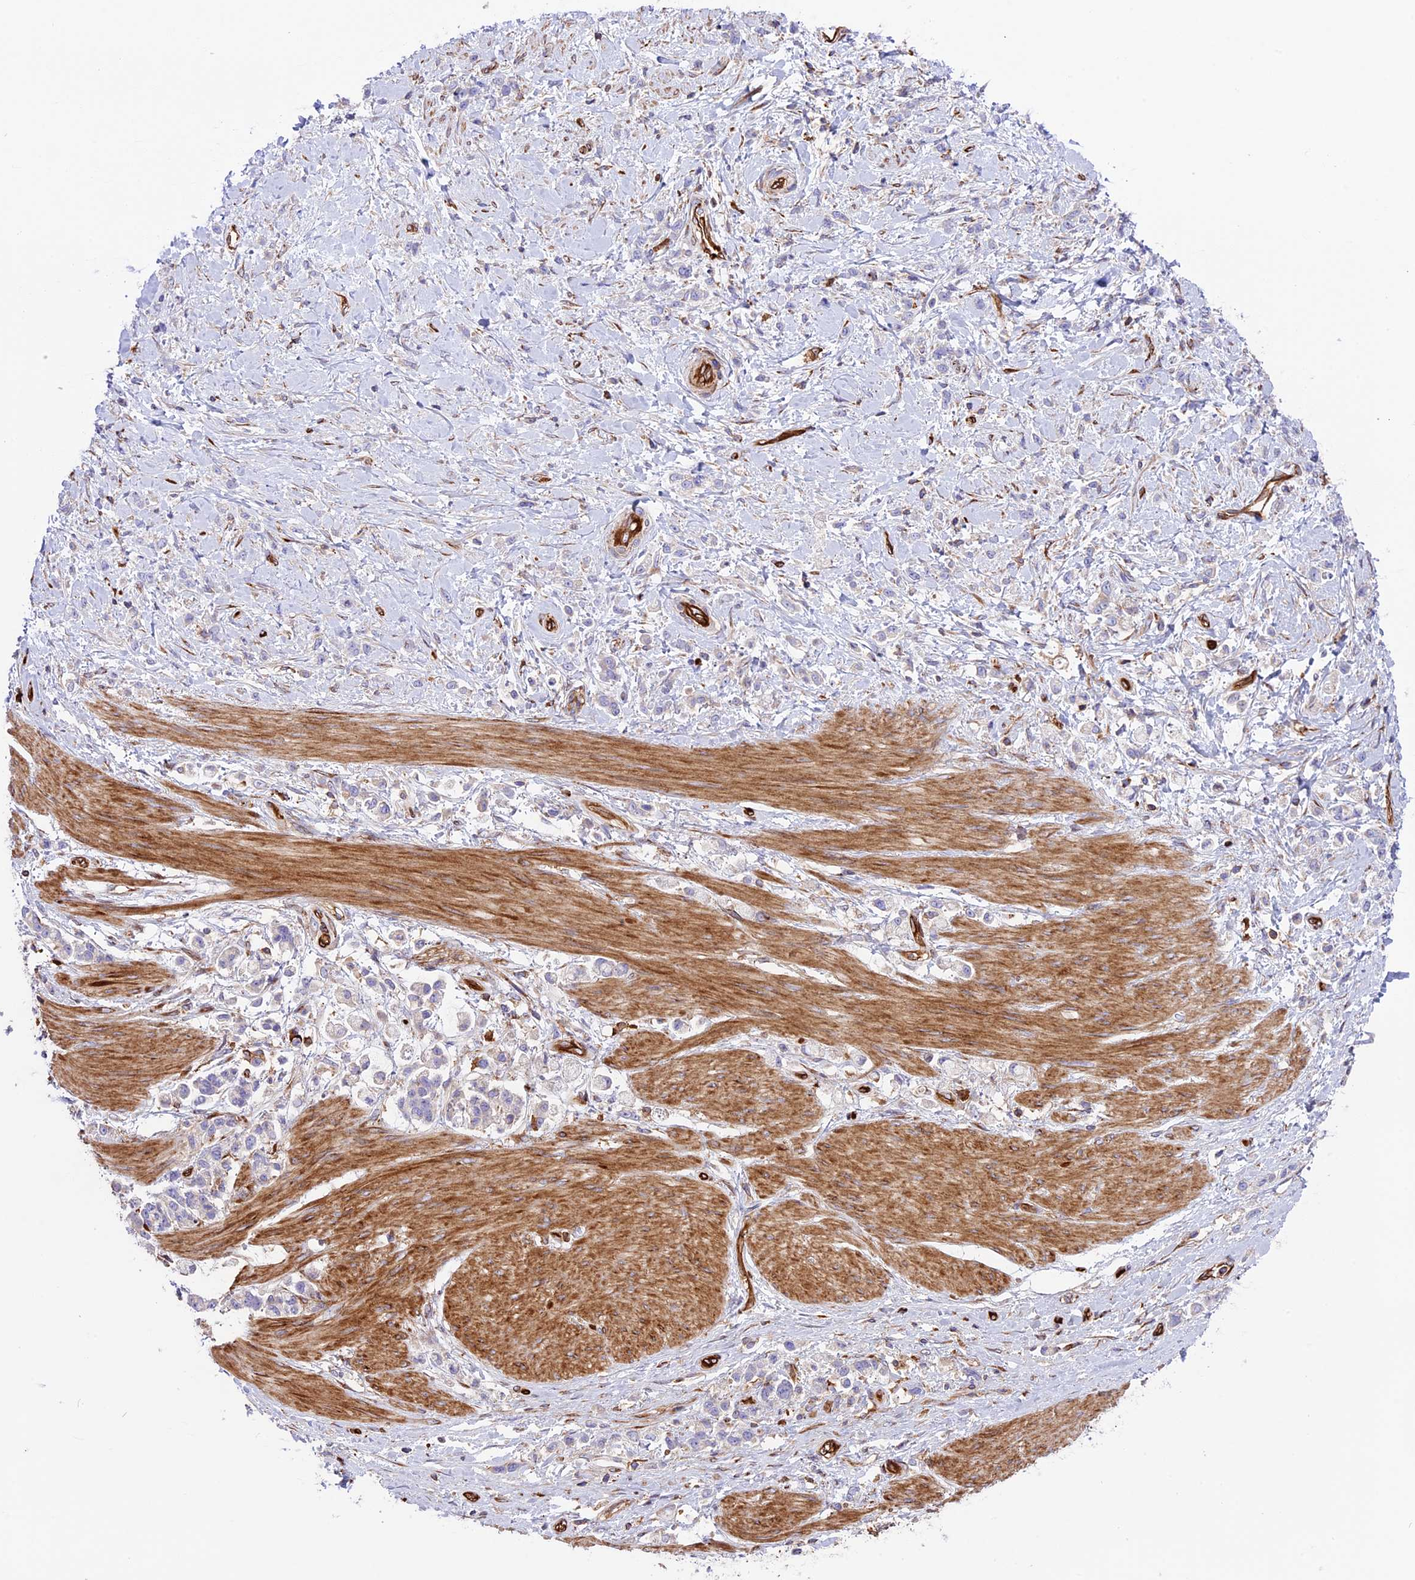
{"staining": {"intensity": "negative", "quantity": "none", "location": "none"}, "tissue": "stomach cancer", "cell_type": "Tumor cells", "image_type": "cancer", "snomed": [{"axis": "morphology", "description": "Adenocarcinoma, NOS"}, {"axis": "topography", "description": "Stomach"}], "caption": "Tumor cells are negative for brown protein staining in stomach cancer. (DAB IHC visualized using brightfield microscopy, high magnification).", "gene": "CD99L2", "patient": {"sex": "female", "age": 60}}